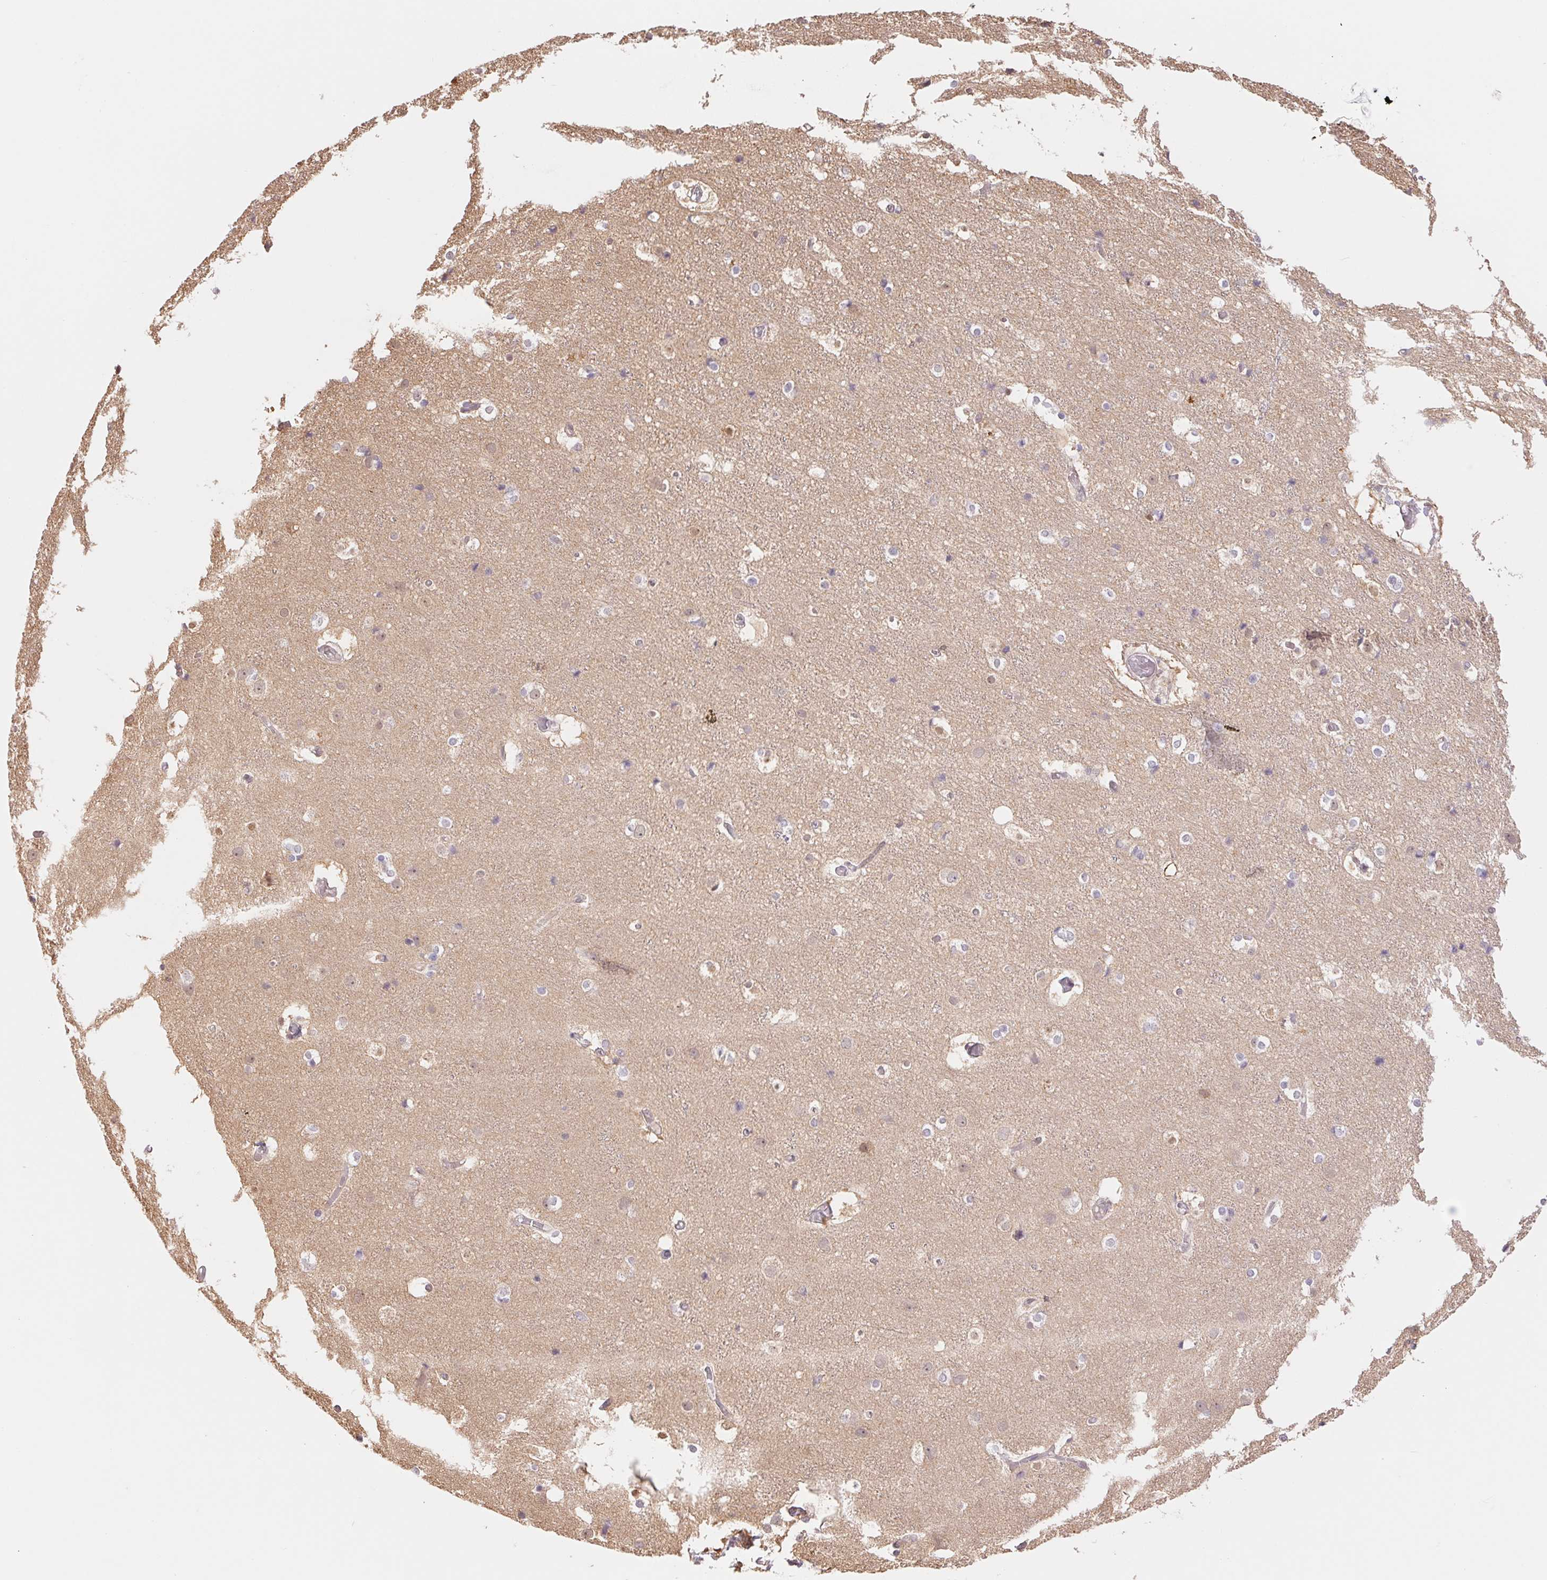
{"staining": {"intensity": "negative", "quantity": "none", "location": "none"}, "tissue": "cerebral cortex", "cell_type": "Endothelial cells", "image_type": "normal", "snomed": [{"axis": "morphology", "description": "Normal tissue, NOS"}, {"axis": "topography", "description": "Cerebral cortex"}], "caption": "Endothelial cells are negative for protein expression in unremarkable human cerebral cortex. (IHC, brightfield microscopy, high magnification).", "gene": "CDC123", "patient": {"sex": "female", "age": 52}}